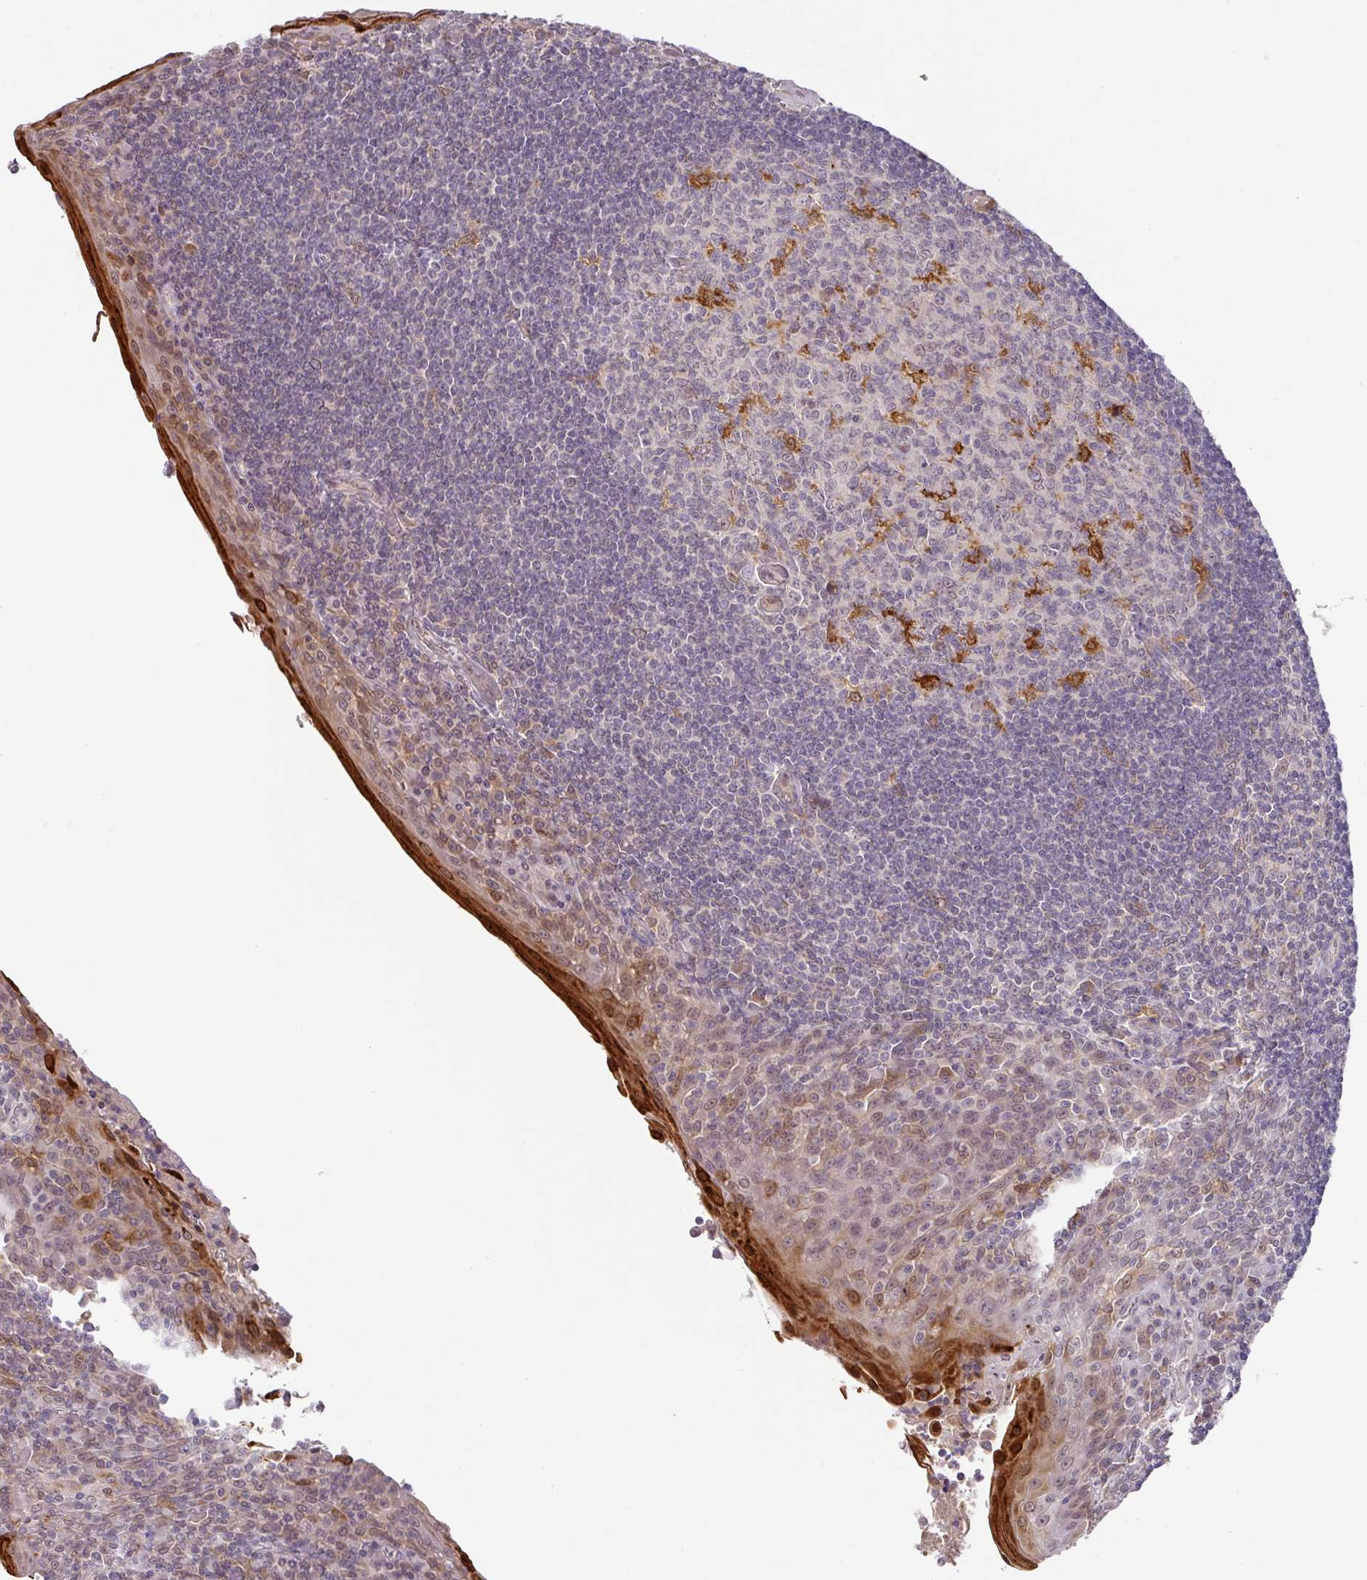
{"staining": {"intensity": "strong", "quantity": "<25%", "location": "cytoplasmic/membranous"}, "tissue": "tonsil", "cell_type": "Germinal center cells", "image_type": "normal", "snomed": [{"axis": "morphology", "description": "Normal tissue, NOS"}, {"axis": "topography", "description": "Tonsil"}], "caption": "Germinal center cells display medium levels of strong cytoplasmic/membranous expression in approximately <25% of cells in unremarkable tonsil. The protein of interest is shown in brown color, while the nuclei are stained blue.", "gene": "GCNT7", "patient": {"sex": "male", "age": 27}}